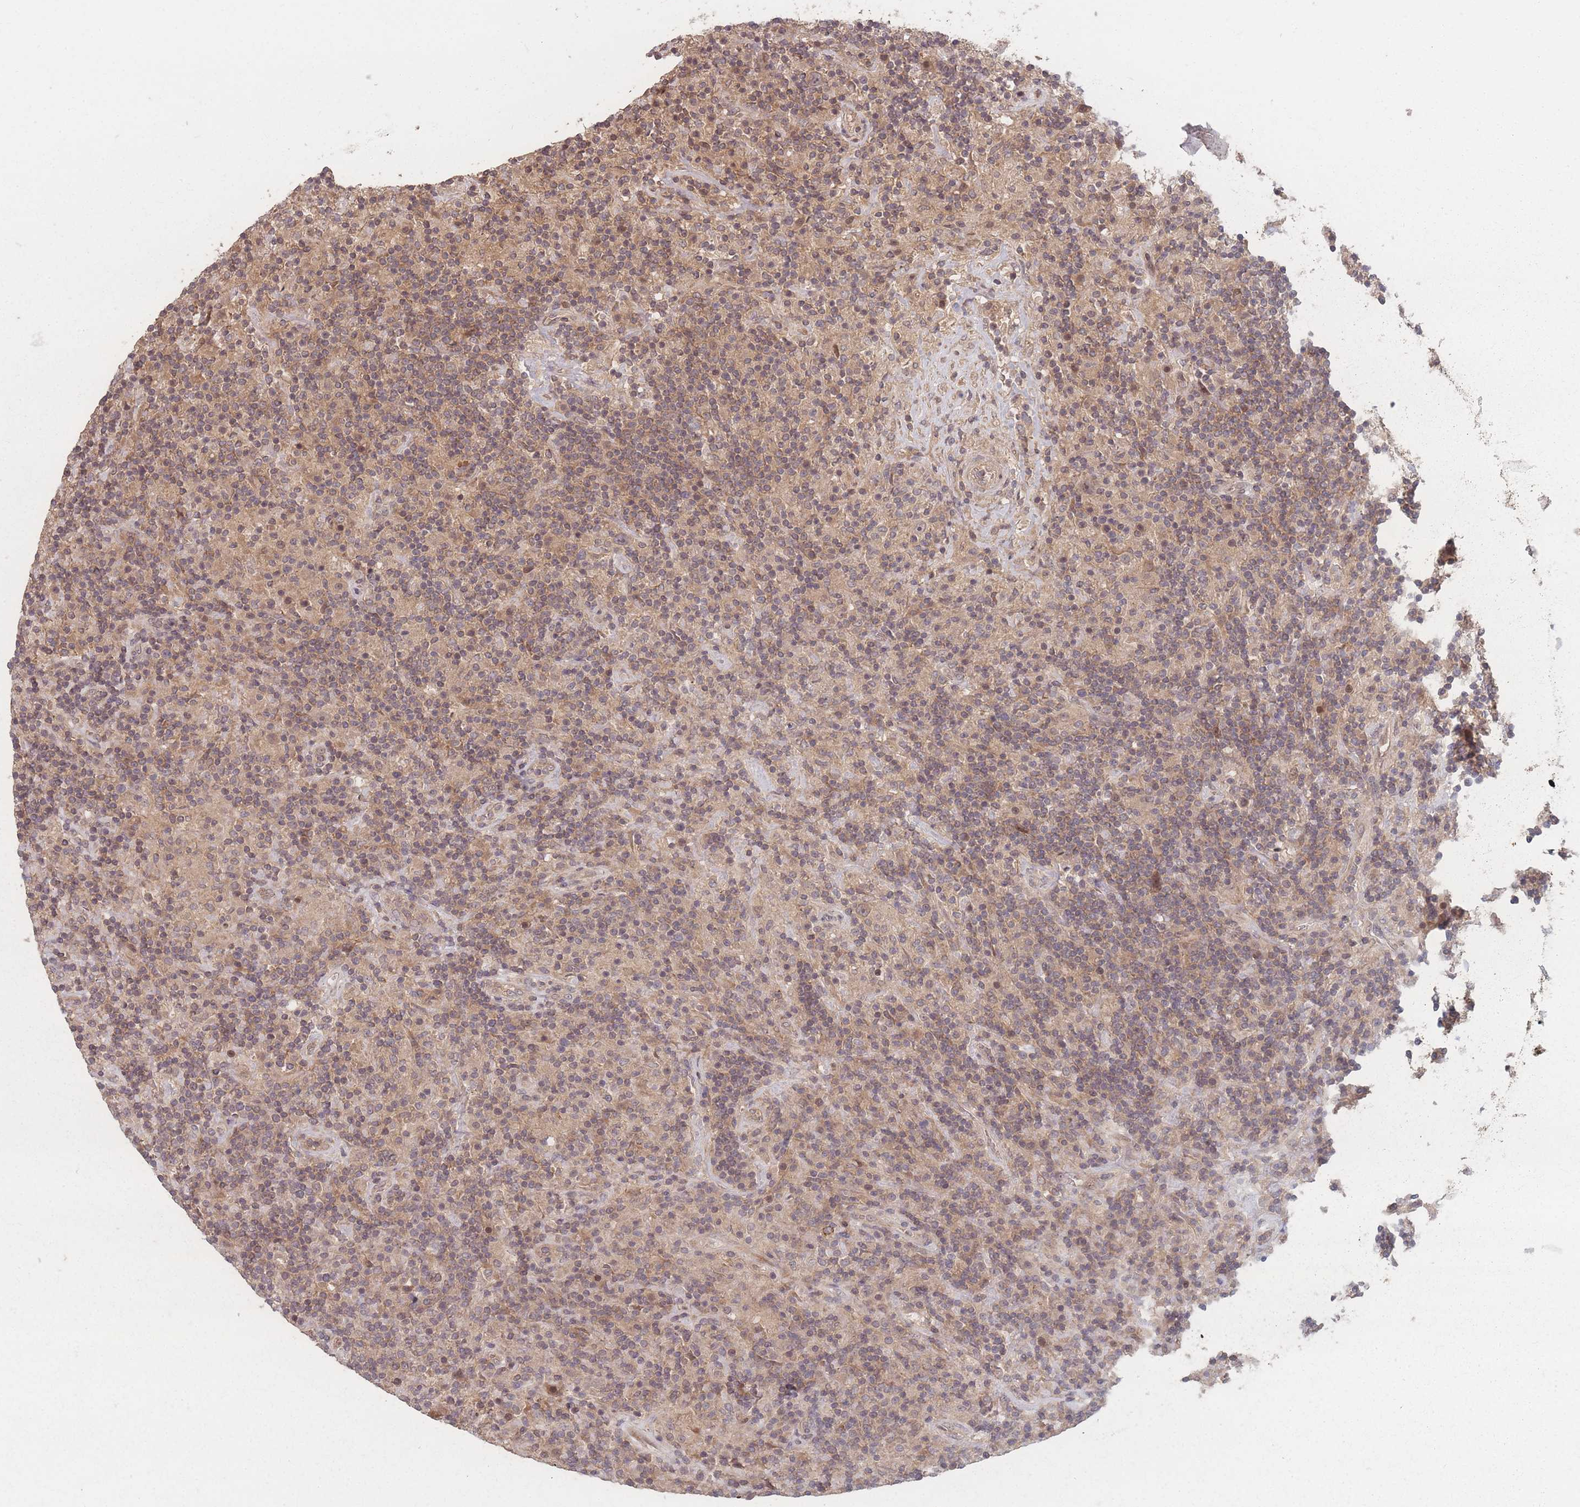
{"staining": {"intensity": "weak", "quantity": "25%-75%", "location": "cytoplasmic/membranous"}, "tissue": "lymphoma", "cell_type": "Tumor cells", "image_type": "cancer", "snomed": [{"axis": "morphology", "description": "Hodgkin's disease, NOS"}, {"axis": "topography", "description": "Lymph node"}], "caption": "Lymphoma tissue shows weak cytoplasmic/membranous expression in about 25%-75% of tumor cells, visualized by immunohistochemistry.", "gene": "HAGH", "patient": {"sex": "male", "age": 70}}